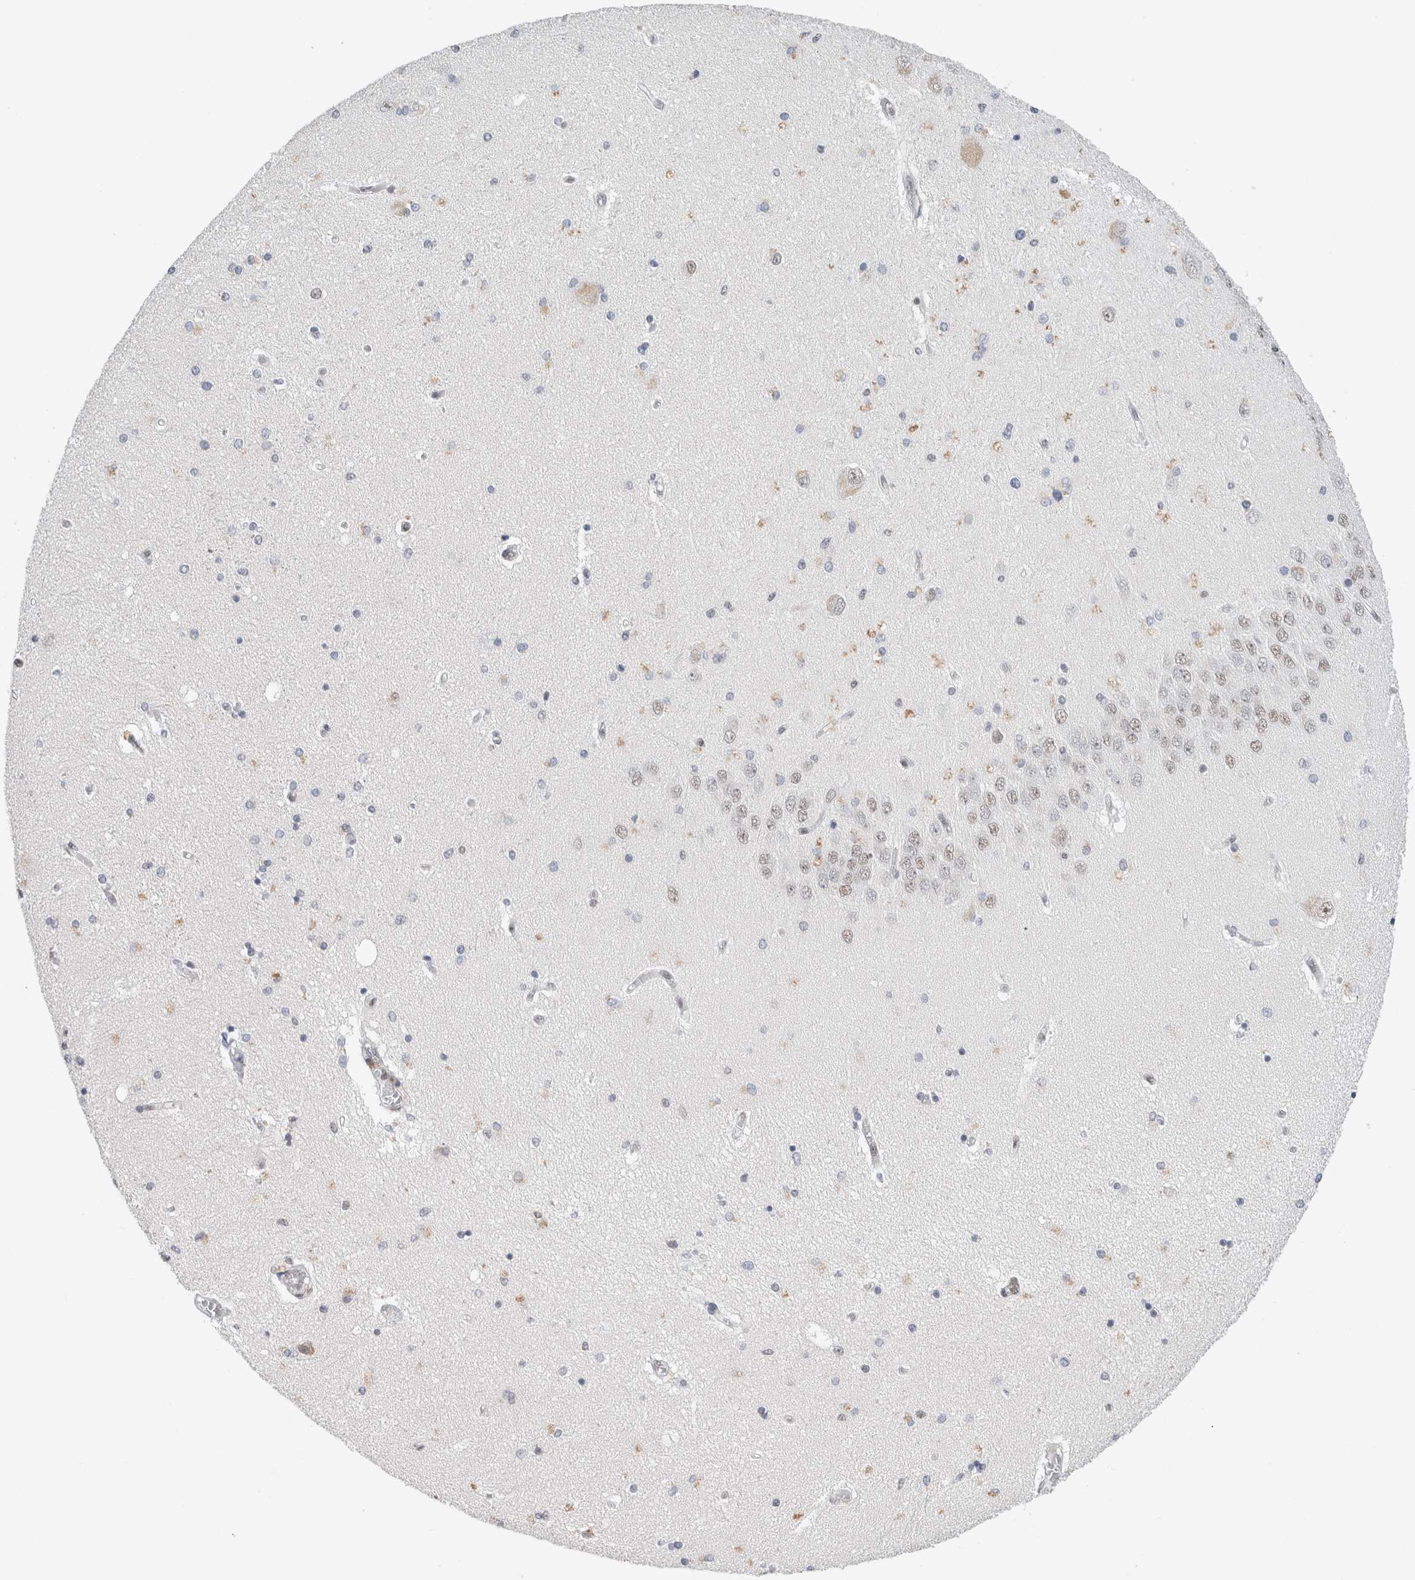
{"staining": {"intensity": "weak", "quantity": "<25%", "location": "cytoplasmic/membranous"}, "tissue": "hippocampus", "cell_type": "Glial cells", "image_type": "normal", "snomed": [{"axis": "morphology", "description": "Normal tissue, NOS"}, {"axis": "topography", "description": "Hippocampus"}], "caption": "Glial cells are negative for protein expression in benign human hippocampus.", "gene": "COPS7A", "patient": {"sex": "female", "age": 54}}